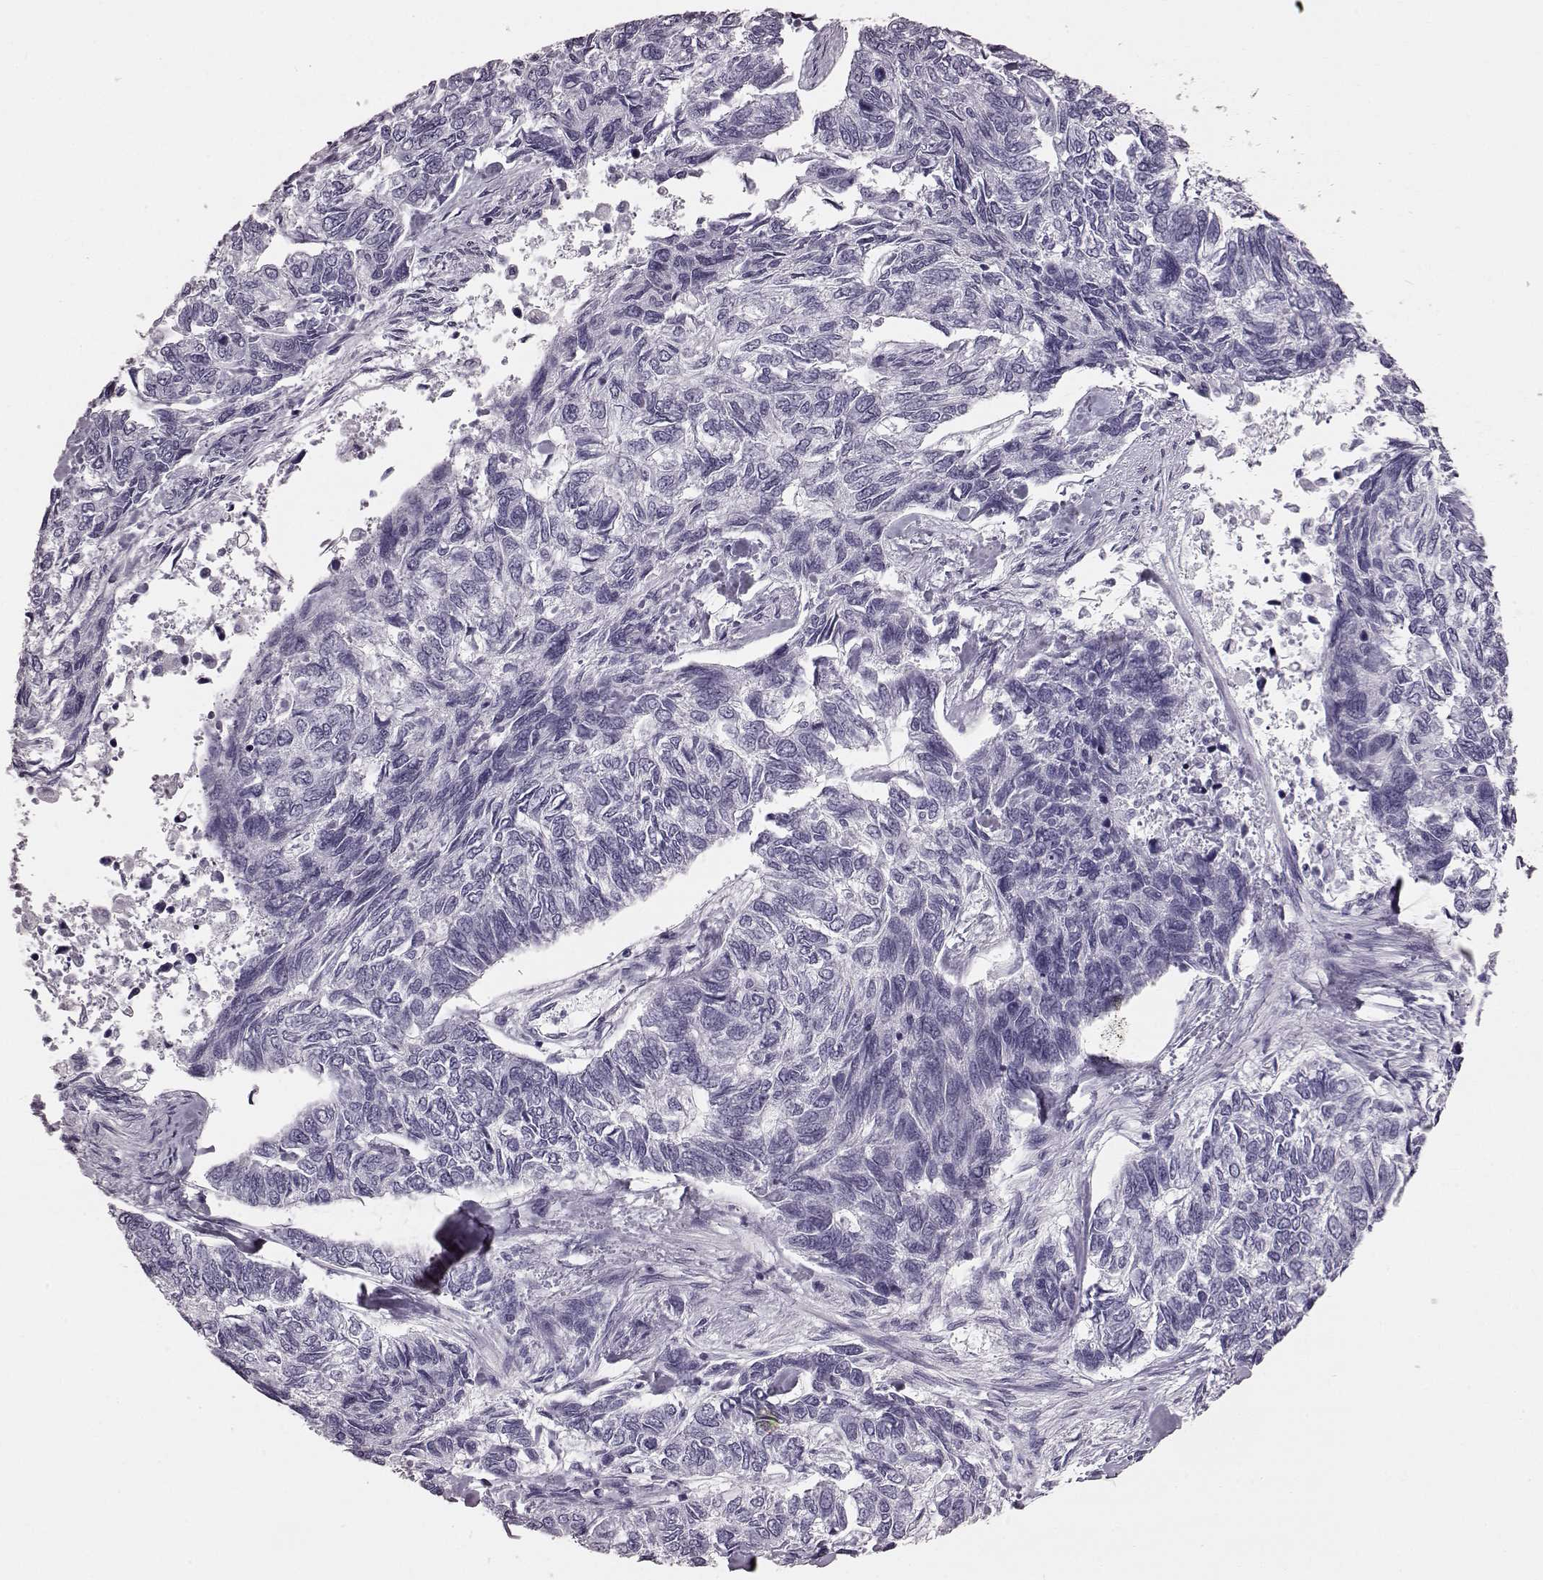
{"staining": {"intensity": "negative", "quantity": "none", "location": "none"}, "tissue": "skin cancer", "cell_type": "Tumor cells", "image_type": "cancer", "snomed": [{"axis": "morphology", "description": "Basal cell carcinoma"}, {"axis": "topography", "description": "Skin"}], "caption": "This is an IHC image of basal cell carcinoma (skin). There is no staining in tumor cells.", "gene": "TCHHL1", "patient": {"sex": "female", "age": 65}}